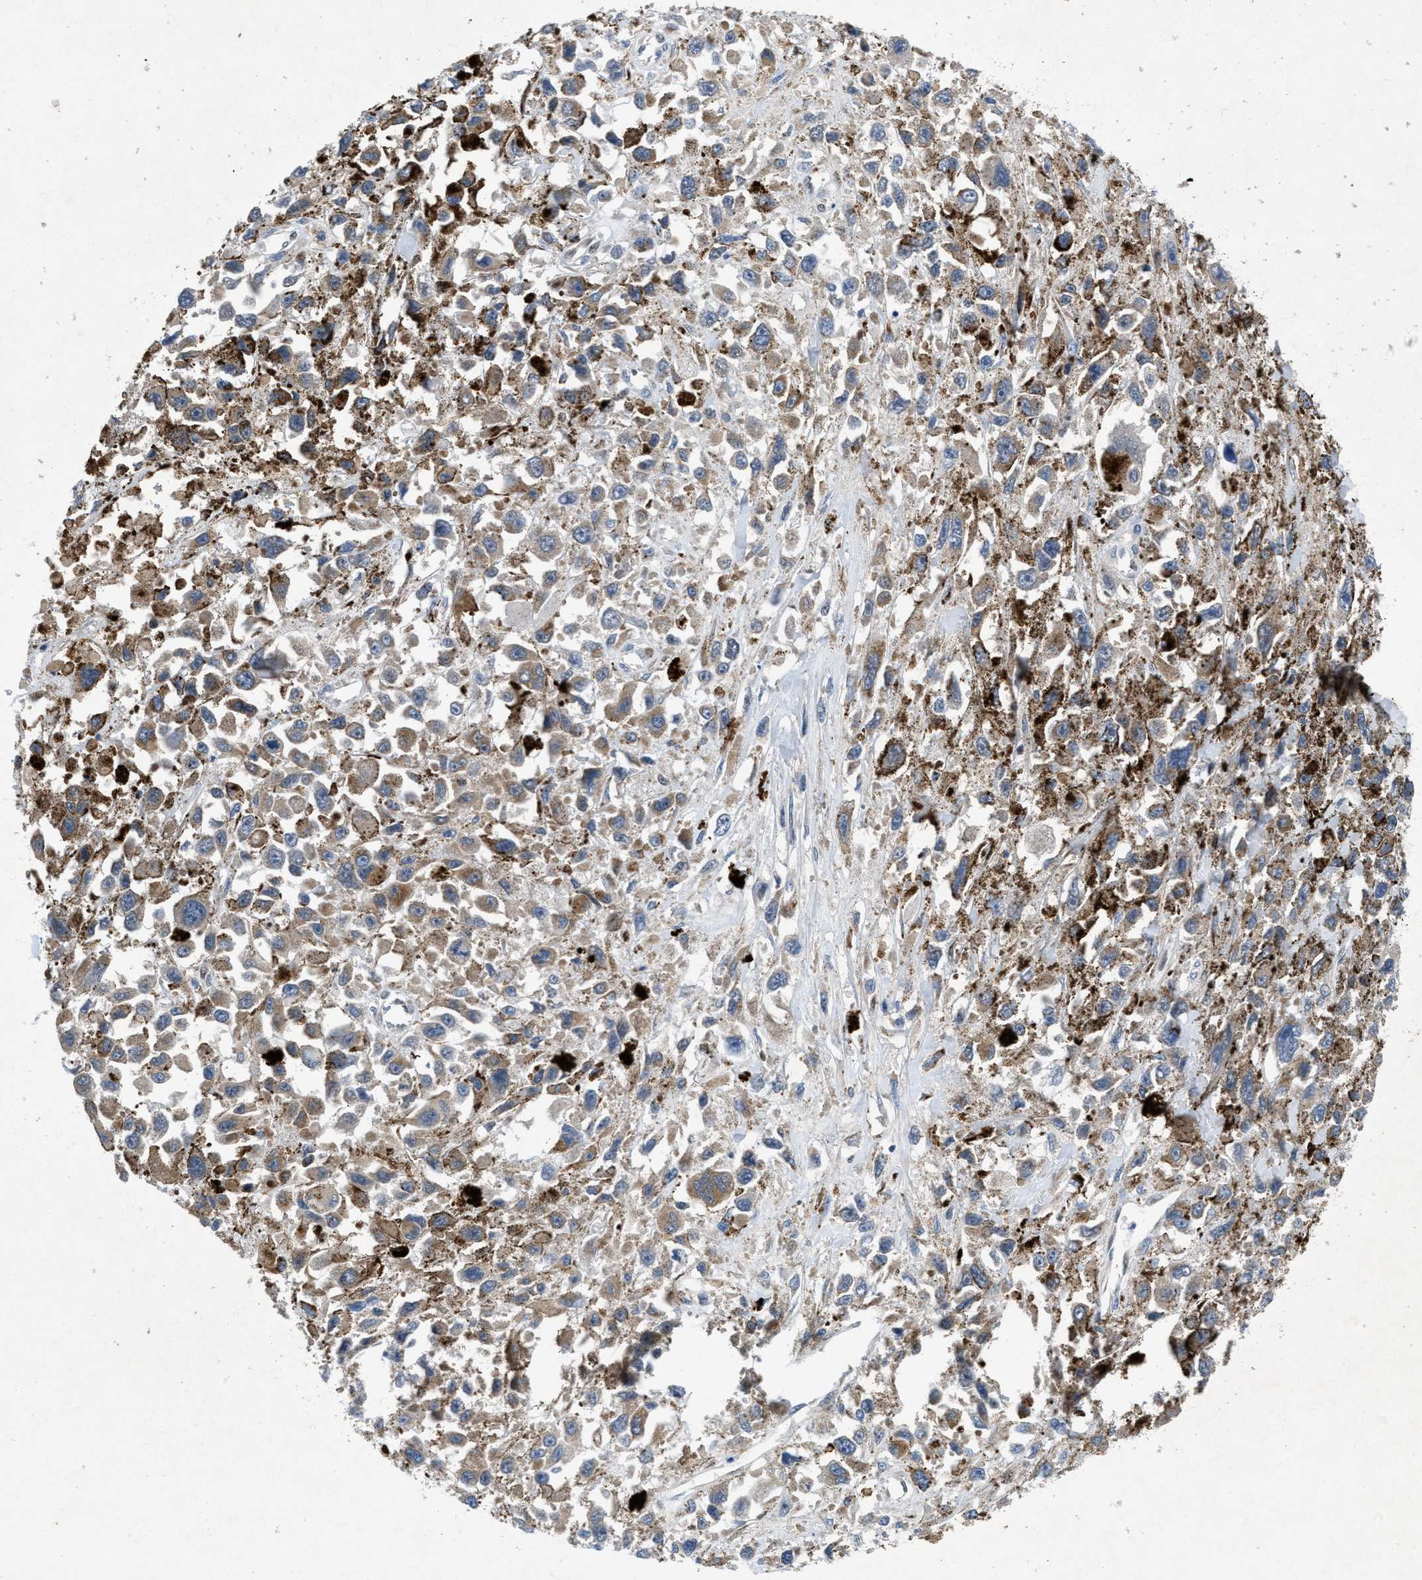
{"staining": {"intensity": "weak", "quantity": "25%-75%", "location": "cytoplasmic/membranous"}, "tissue": "melanoma", "cell_type": "Tumor cells", "image_type": "cancer", "snomed": [{"axis": "morphology", "description": "Malignant melanoma, Metastatic site"}, {"axis": "topography", "description": "Lymph node"}], "caption": "Tumor cells show low levels of weak cytoplasmic/membranous positivity in about 25%-75% of cells in malignant melanoma (metastatic site).", "gene": "PNKD", "patient": {"sex": "male", "age": 59}}